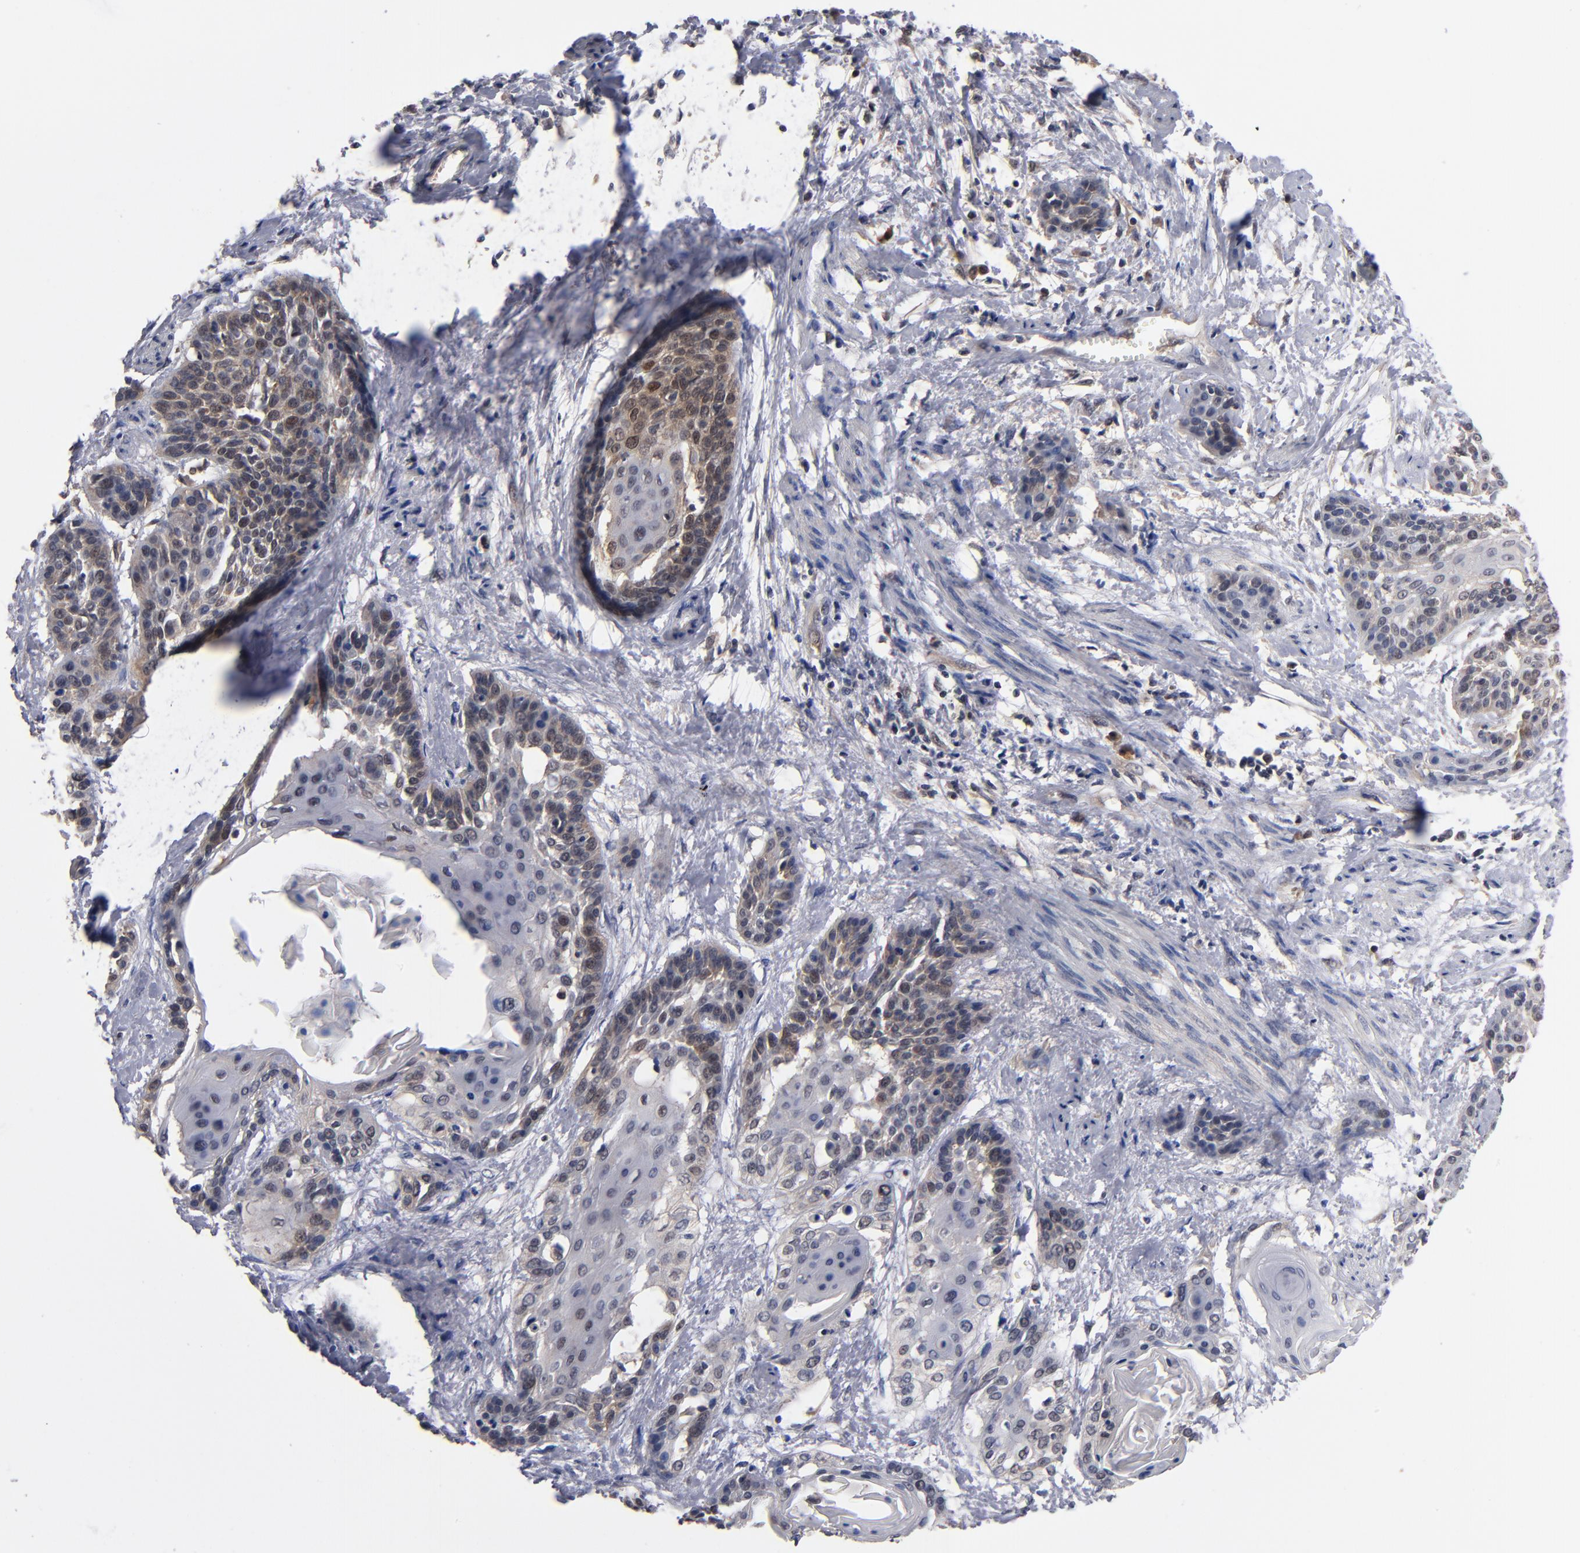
{"staining": {"intensity": "weak", "quantity": "25%-75%", "location": "cytoplasmic/membranous"}, "tissue": "cervical cancer", "cell_type": "Tumor cells", "image_type": "cancer", "snomed": [{"axis": "morphology", "description": "Squamous cell carcinoma, NOS"}, {"axis": "topography", "description": "Cervix"}], "caption": "This is an image of immunohistochemistry (IHC) staining of cervical squamous cell carcinoma, which shows weak staining in the cytoplasmic/membranous of tumor cells.", "gene": "ALG13", "patient": {"sex": "female", "age": 57}}